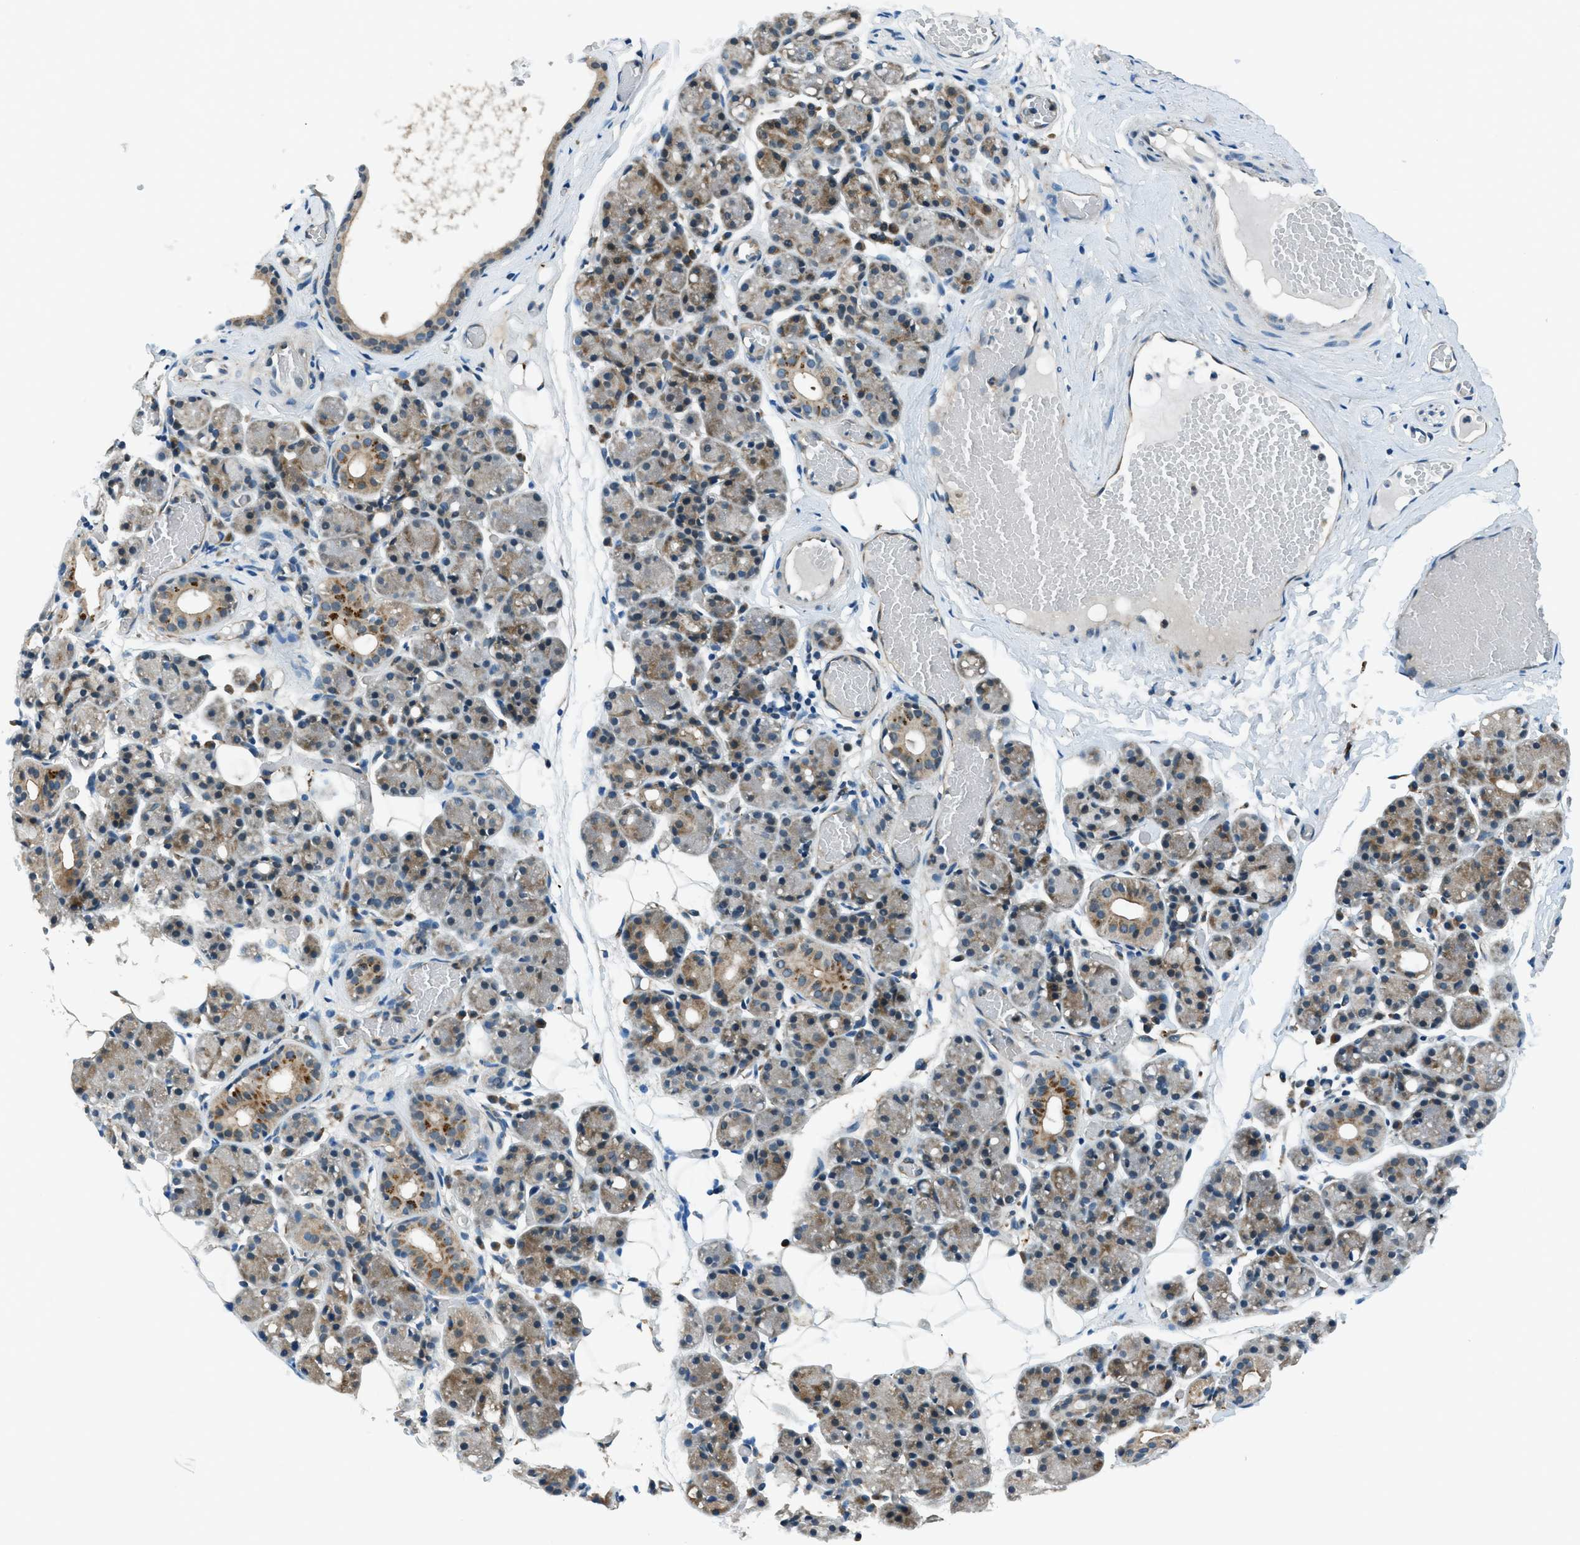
{"staining": {"intensity": "moderate", "quantity": ">75%", "location": "cytoplasmic/membranous"}, "tissue": "salivary gland", "cell_type": "Glandular cells", "image_type": "normal", "snomed": [{"axis": "morphology", "description": "Normal tissue, NOS"}, {"axis": "topography", "description": "Salivary gland"}], "caption": "The photomicrograph shows staining of benign salivary gland, revealing moderate cytoplasmic/membranous protein expression (brown color) within glandular cells. (DAB (3,3'-diaminobenzidine) IHC, brown staining for protein, blue staining for nuclei).", "gene": "GINM1", "patient": {"sex": "male", "age": 63}}